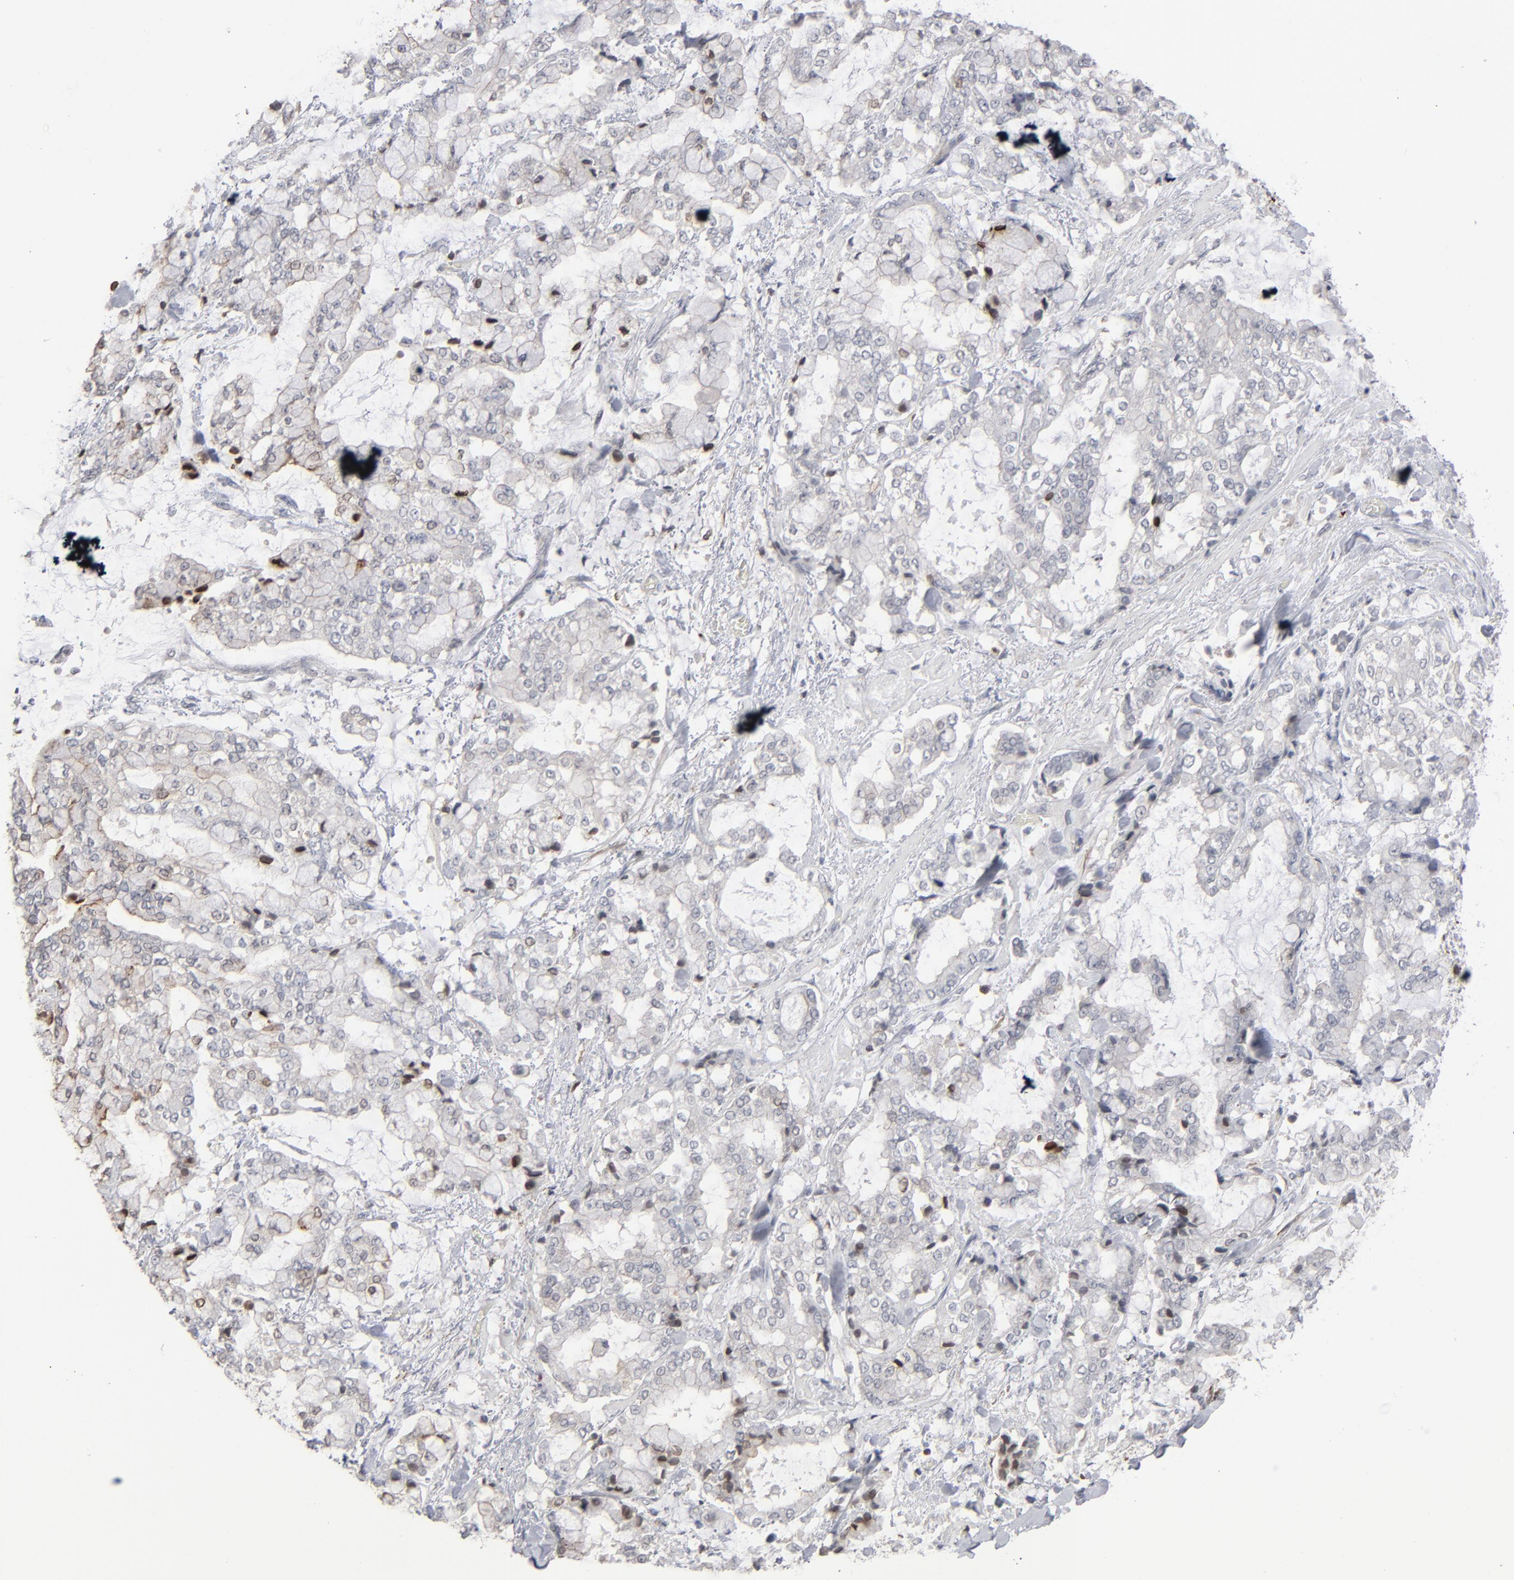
{"staining": {"intensity": "moderate", "quantity": "25%-75%", "location": "nuclear"}, "tissue": "stomach cancer", "cell_type": "Tumor cells", "image_type": "cancer", "snomed": [{"axis": "morphology", "description": "Normal tissue, NOS"}, {"axis": "morphology", "description": "Adenocarcinoma, NOS"}, {"axis": "topography", "description": "Stomach, upper"}, {"axis": "topography", "description": "Stomach"}], "caption": "Brown immunohistochemical staining in adenocarcinoma (stomach) exhibits moderate nuclear expression in about 25%-75% of tumor cells. The staining was performed using DAB (3,3'-diaminobenzidine) to visualize the protein expression in brown, while the nuclei were stained in blue with hematoxylin (Magnification: 20x).", "gene": "STAT4", "patient": {"sex": "male", "age": 76}}